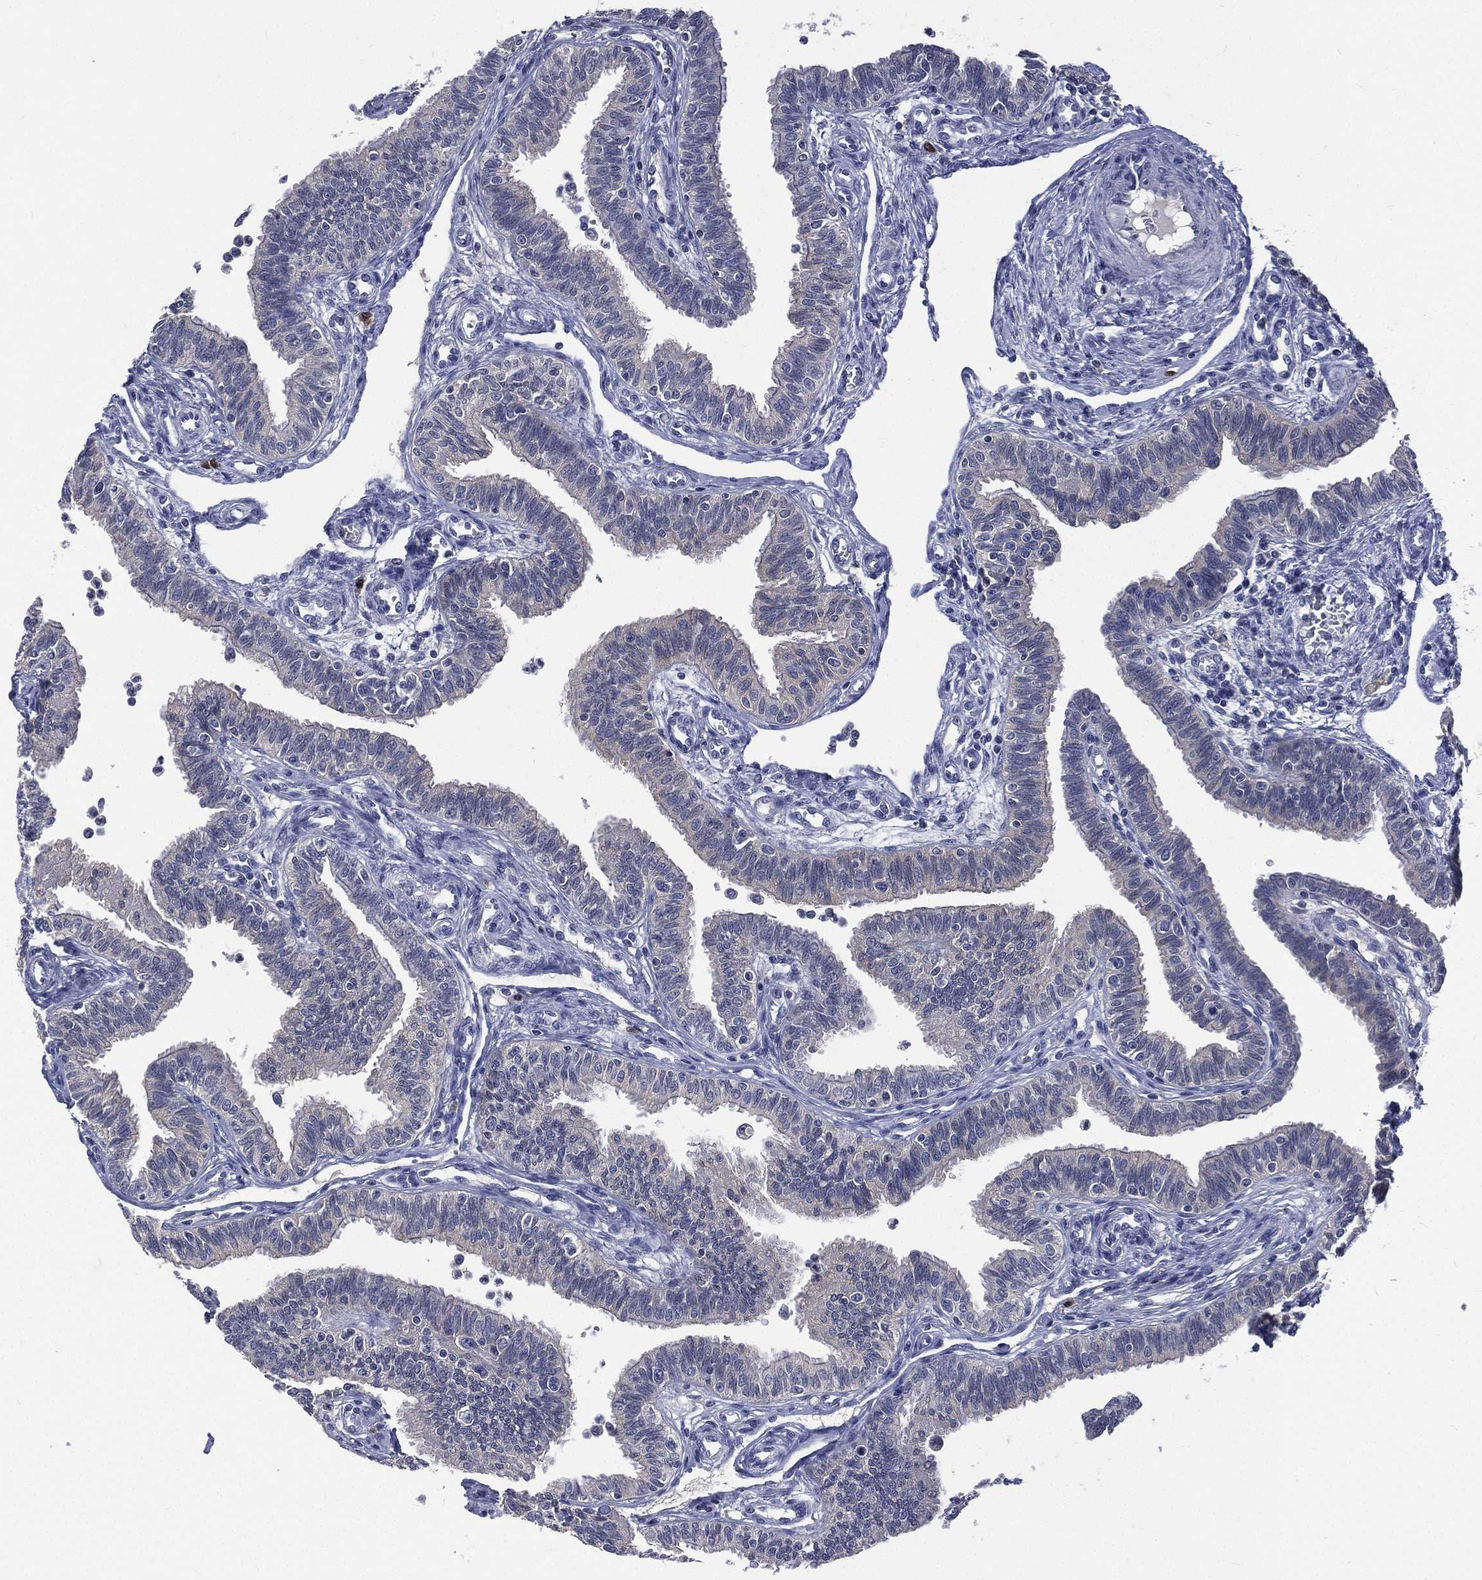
{"staining": {"intensity": "weak", "quantity": "<25%", "location": "cytoplasmic/membranous"}, "tissue": "fallopian tube", "cell_type": "Glandular cells", "image_type": "normal", "snomed": [{"axis": "morphology", "description": "Normal tissue, NOS"}, {"axis": "topography", "description": "Fallopian tube"}], "caption": "This micrograph is of benign fallopian tube stained with immunohistochemistry (IHC) to label a protein in brown with the nuclei are counter-stained blue. There is no expression in glandular cells. Nuclei are stained in blue.", "gene": "CA12", "patient": {"sex": "female", "age": 36}}